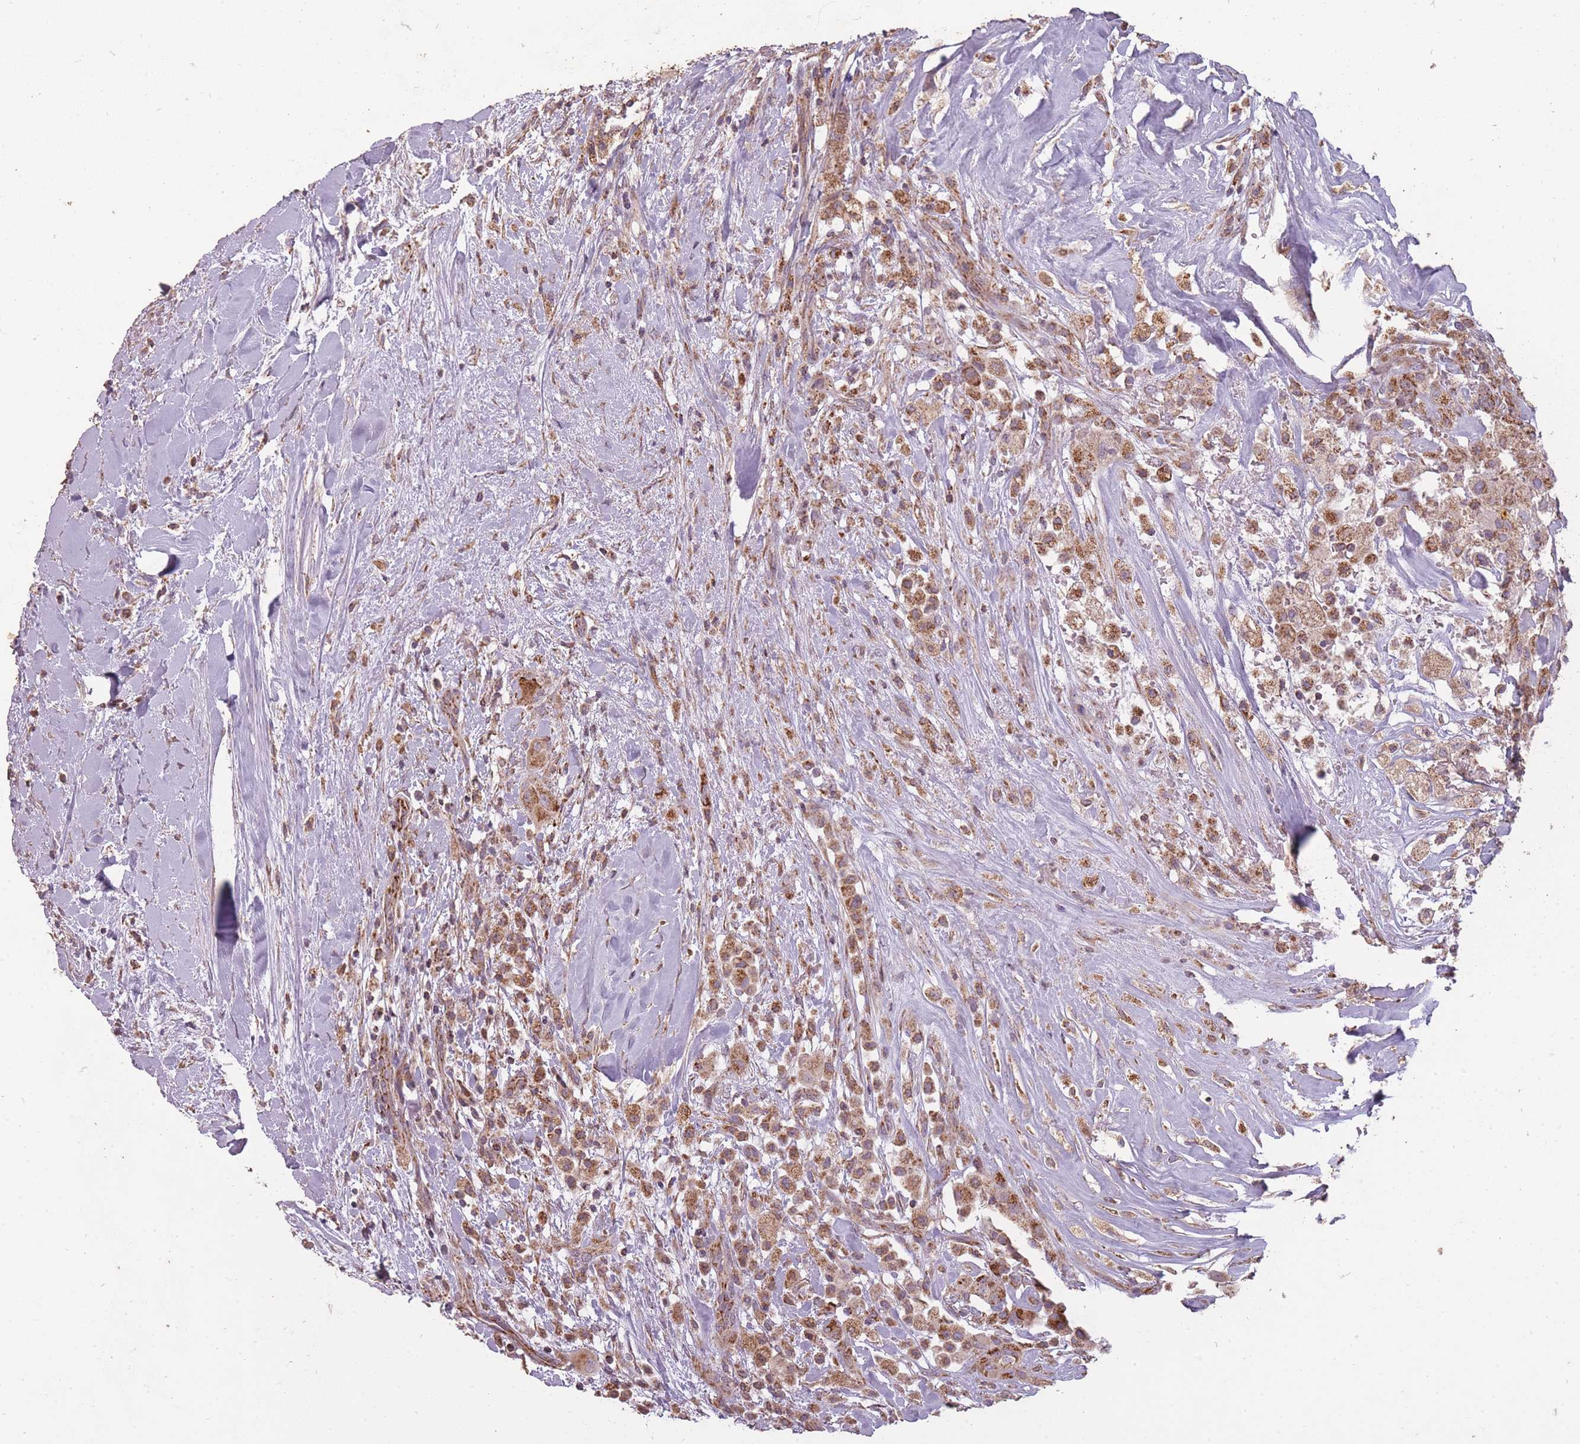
{"staining": {"intensity": "moderate", "quantity": ">75%", "location": "cytoplasmic/membranous"}, "tissue": "thyroid cancer", "cell_type": "Tumor cells", "image_type": "cancer", "snomed": [{"axis": "morphology", "description": "Normal tissue, NOS"}, {"axis": "morphology", "description": "Papillary adenocarcinoma, NOS"}, {"axis": "topography", "description": "Thyroid gland"}], "caption": "Approximately >75% of tumor cells in human thyroid cancer (papillary adenocarcinoma) reveal moderate cytoplasmic/membranous protein positivity as visualized by brown immunohistochemical staining.", "gene": "CNOT8", "patient": {"sex": "female", "age": 59}}